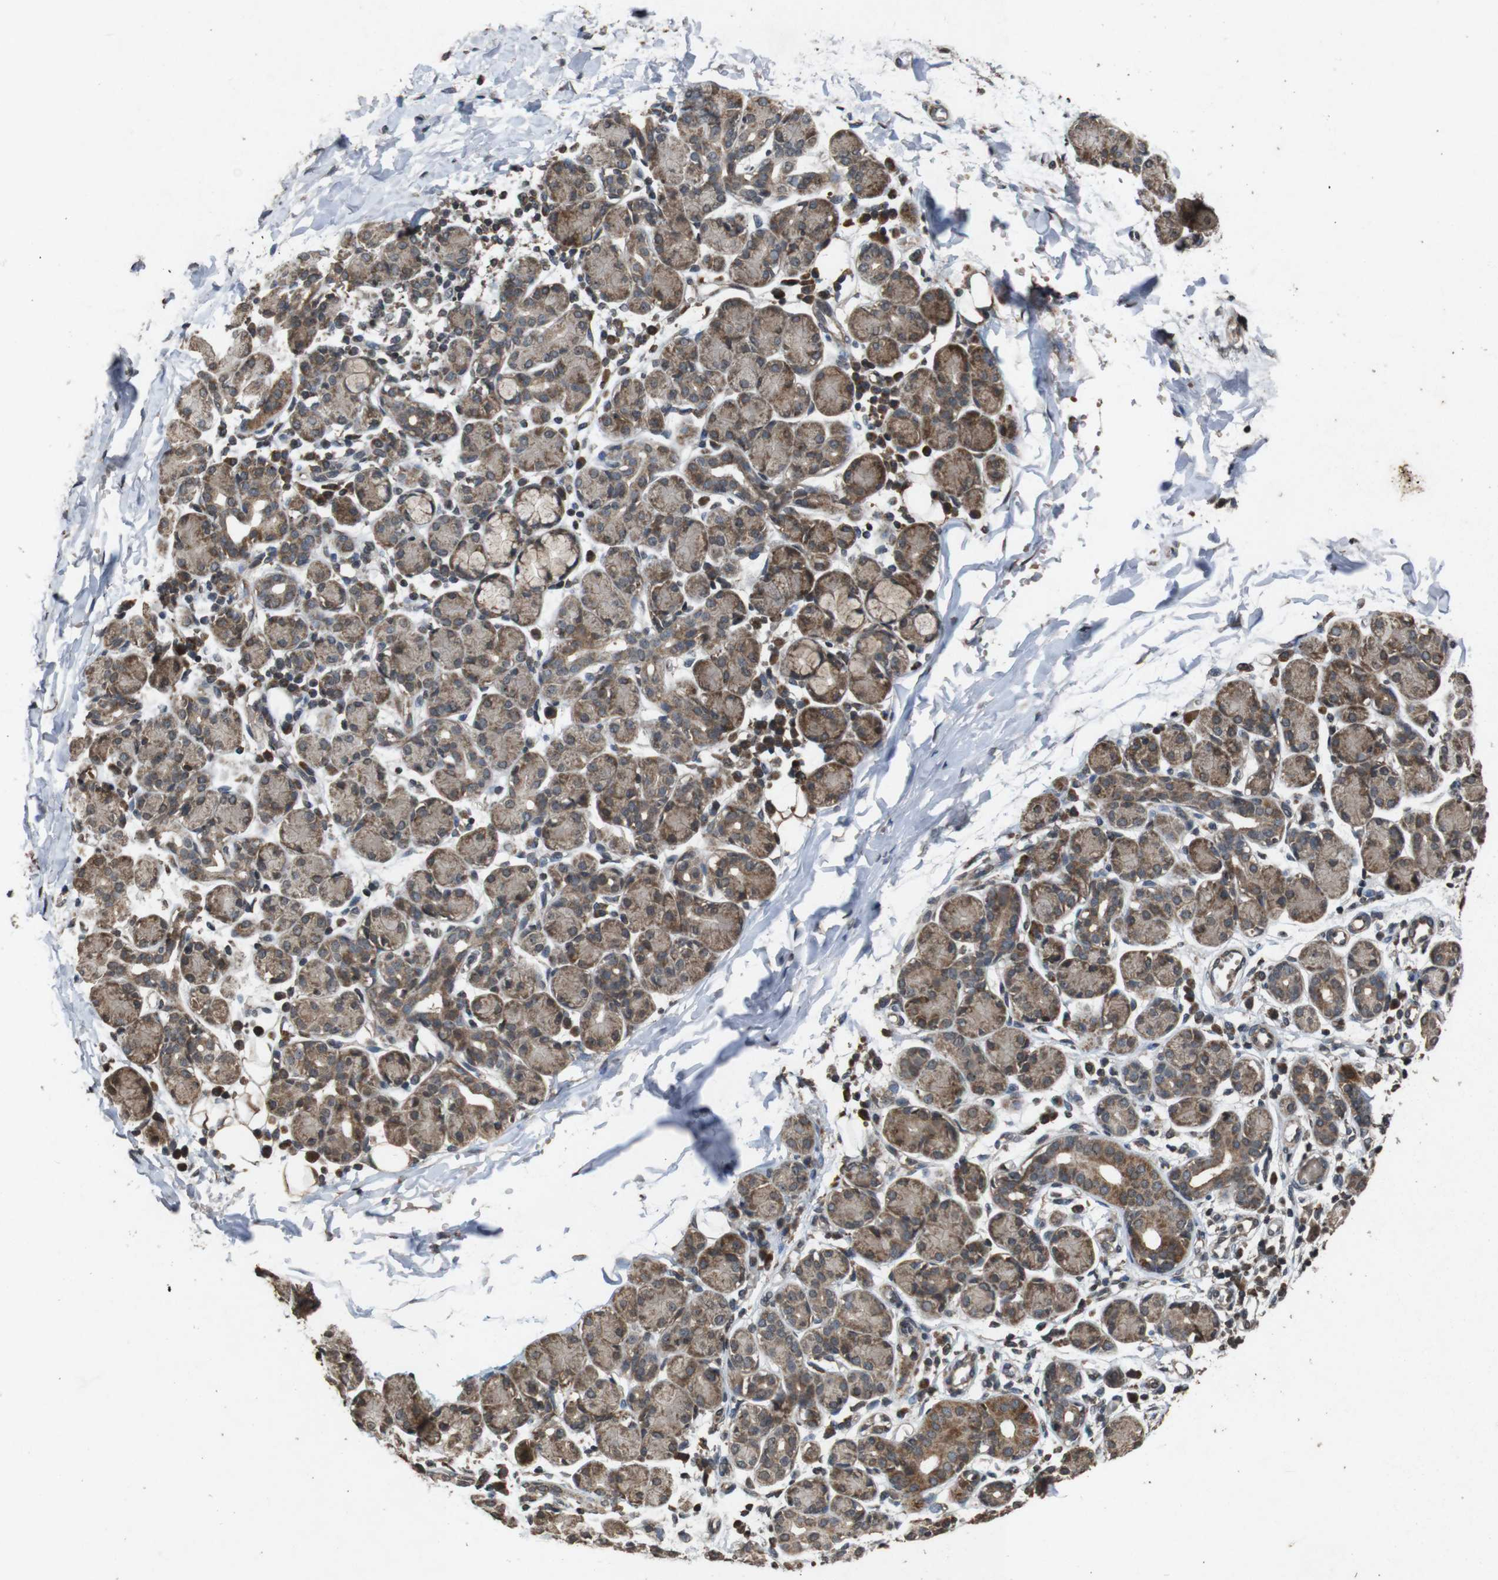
{"staining": {"intensity": "strong", "quantity": "<25%", "location": "cytoplasmic/membranous"}, "tissue": "salivary gland", "cell_type": "Glandular cells", "image_type": "normal", "snomed": [{"axis": "morphology", "description": "Normal tissue, NOS"}, {"axis": "morphology", "description": "Inflammation, NOS"}, {"axis": "topography", "description": "Lymph node"}, {"axis": "topography", "description": "Salivary gland"}], "caption": "Unremarkable salivary gland displays strong cytoplasmic/membranous expression in about <25% of glandular cells, visualized by immunohistochemistry. (DAB (3,3'-diaminobenzidine) = brown stain, brightfield microscopy at high magnification).", "gene": "SORL1", "patient": {"sex": "male", "age": 3}}